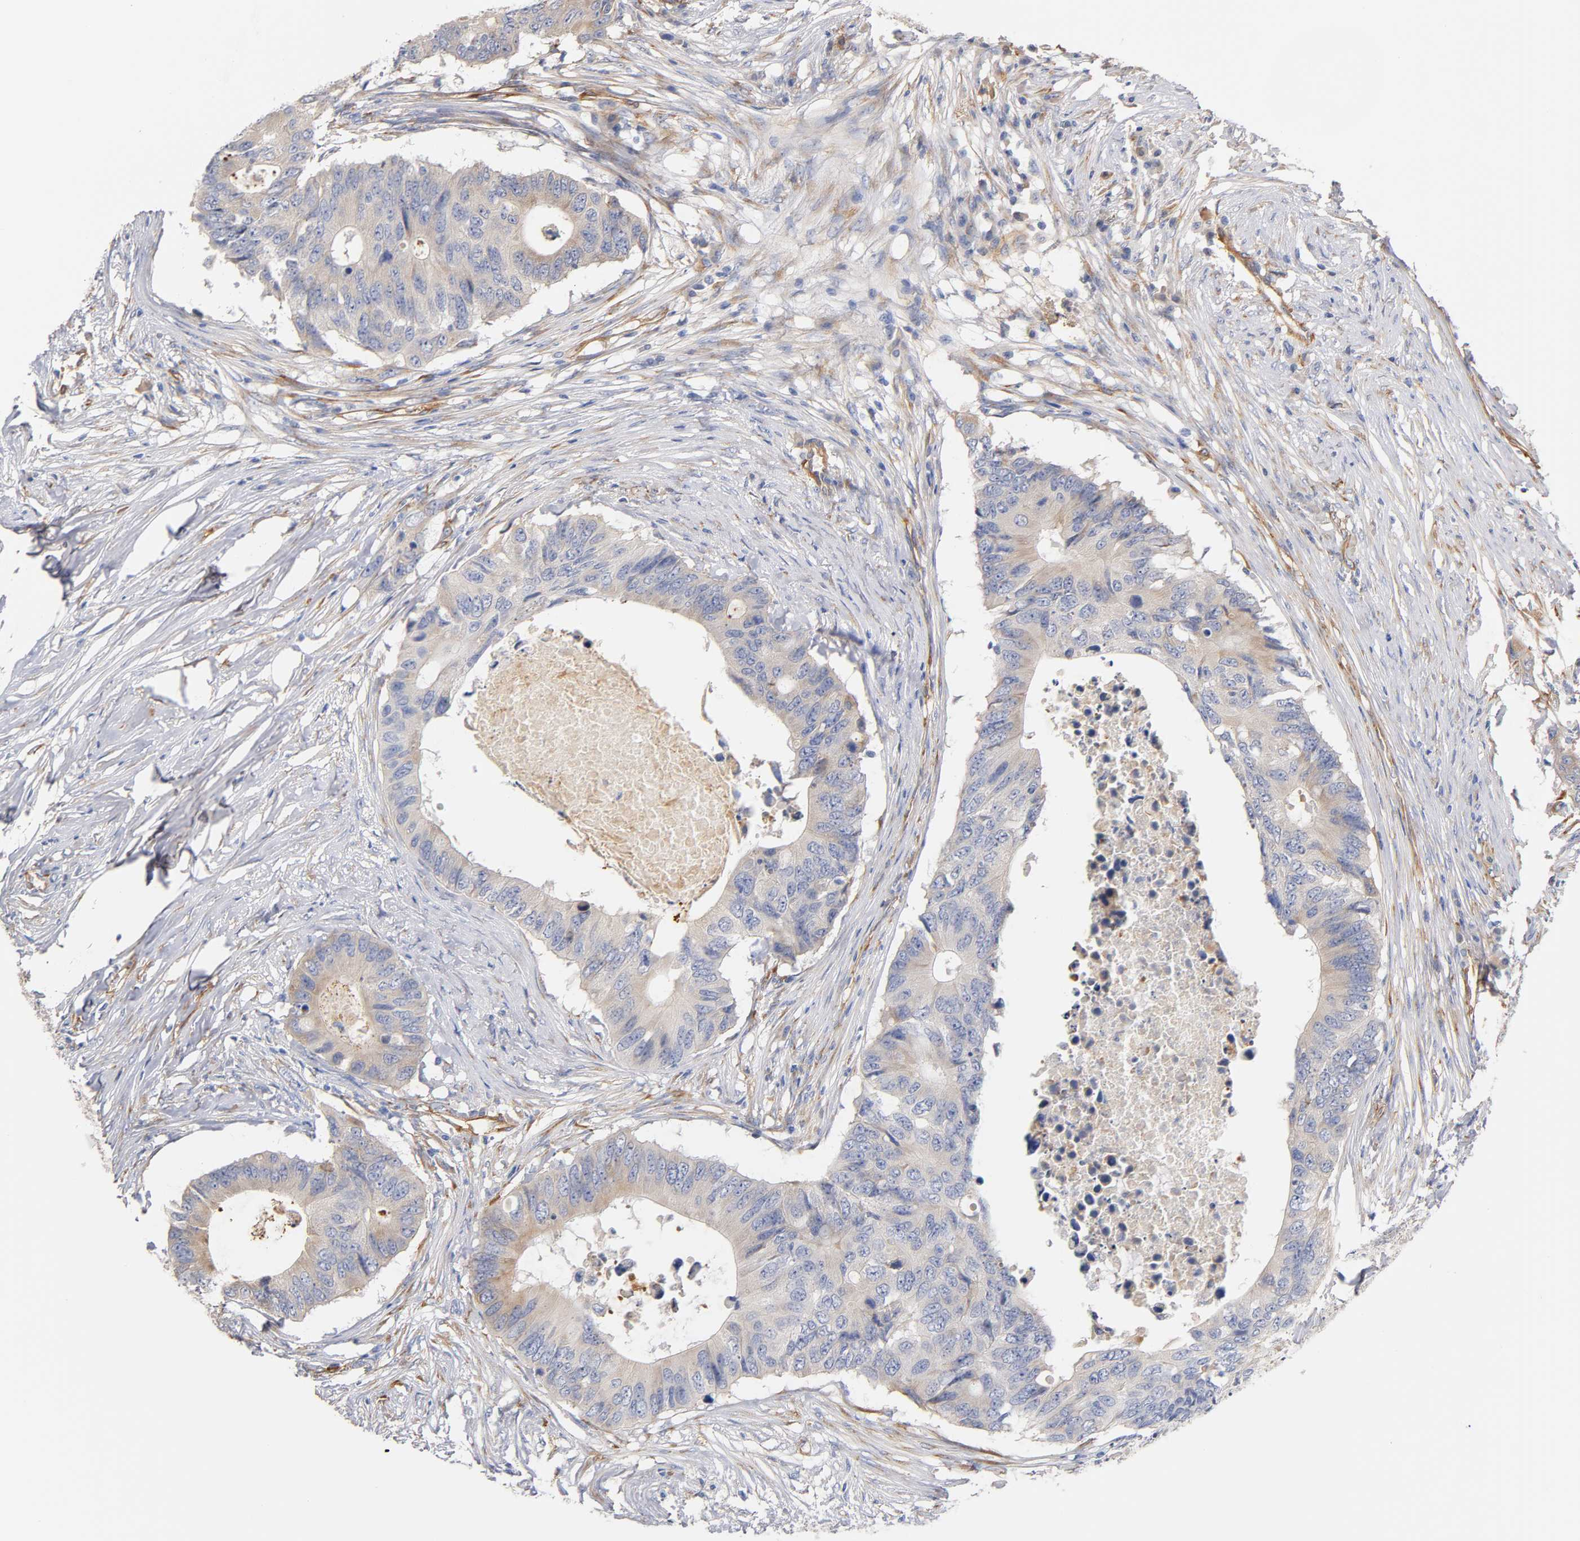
{"staining": {"intensity": "weak", "quantity": ">75%", "location": "cytoplasmic/membranous"}, "tissue": "colorectal cancer", "cell_type": "Tumor cells", "image_type": "cancer", "snomed": [{"axis": "morphology", "description": "Adenocarcinoma, NOS"}, {"axis": "topography", "description": "Colon"}], "caption": "DAB immunohistochemical staining of human colorectal cancer reveals weak cytoplasmic/membranous protein staining in about >75% of tumor cells.", "gene": "LAMB1", "patient": {"sex": "male", "age": 71}}